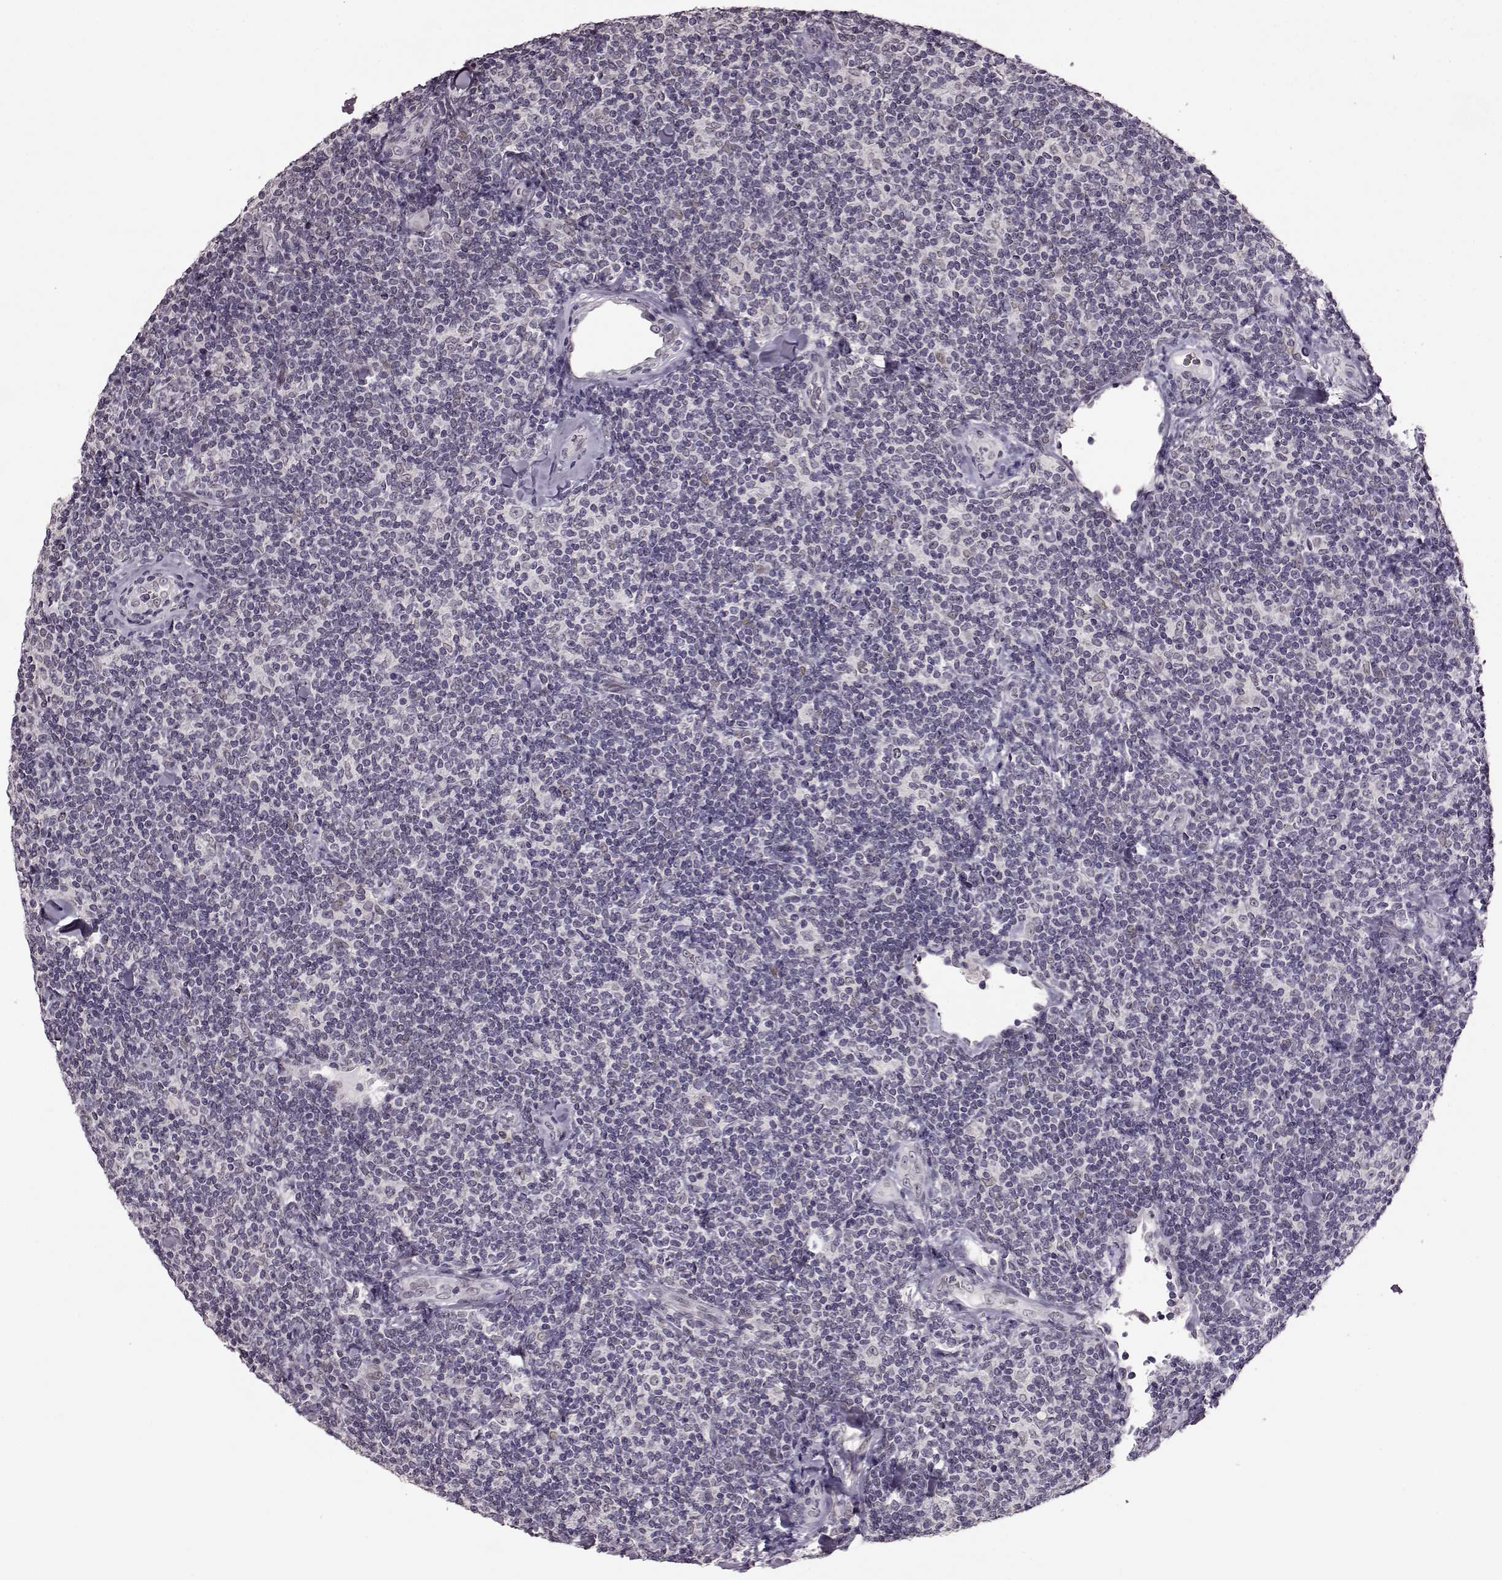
{"staining": {"intensity": "negative", "quantity": "none", "location": "none"}, "tissue": "lymphoma", "cell_type": "Tumor cells", "image_type": "cancer", "snomed": [{"axis": "morphology", "description": "Malignant lymphoma, non-Hodgkin's type, Low grade"}, {"axis": "topography", "description": "Lymph node"}], "caption": "High magnification brightfield microscopy of lymphoma stained with DAB (3,3'-diaminobenzidine) (brown) and counterstained with hematoxylin (blue): tumor cells show no significant staining.", "gene": "STX1B", "patient": {"sex": "female", "age": 56}}